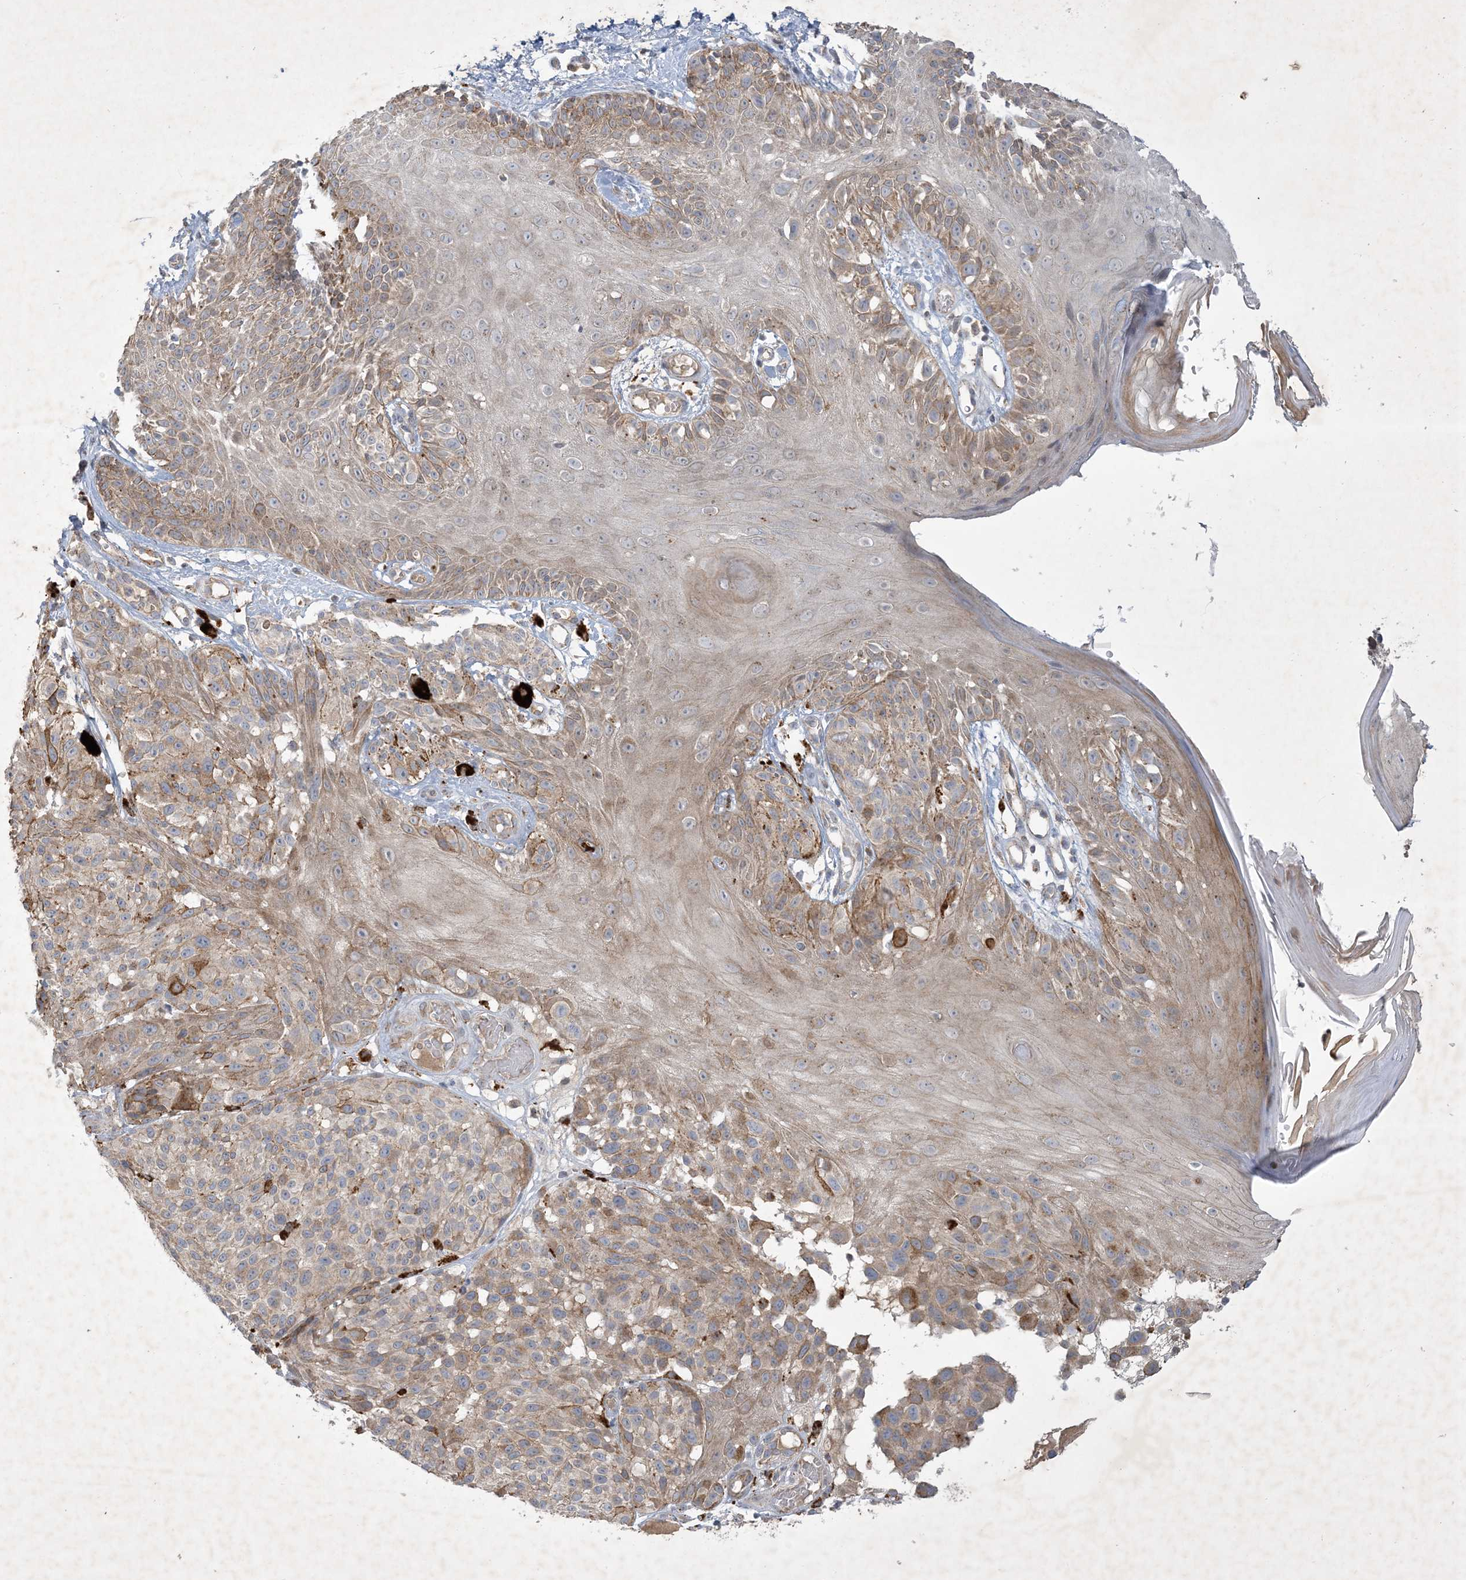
{"staining": {"intensity": "moderate", "quantity": "<25%", "location": "cytoplasmic/membranous"}, "tissue": "melanoma", "cell_type": "Tumor cells", "image_type": "cancer", "snomed": [{"axis": "morphology", "description": "Malignant melanoma, NOS"}, {"axis": "topography", "description": "Skin"}], "caption": "IHC photomicrograph of neoplastic tissue: malignant melanoma stained using immunohistochemistry (IHC) shows low levels of moderate protein expression localized specifically in the cytoplasmic/membranous of tumor cells, appearing as a cytoplasmic/membranous brown color.", "gene": "MRPS18A", "patient": {"sex": "male", "age": 83}}